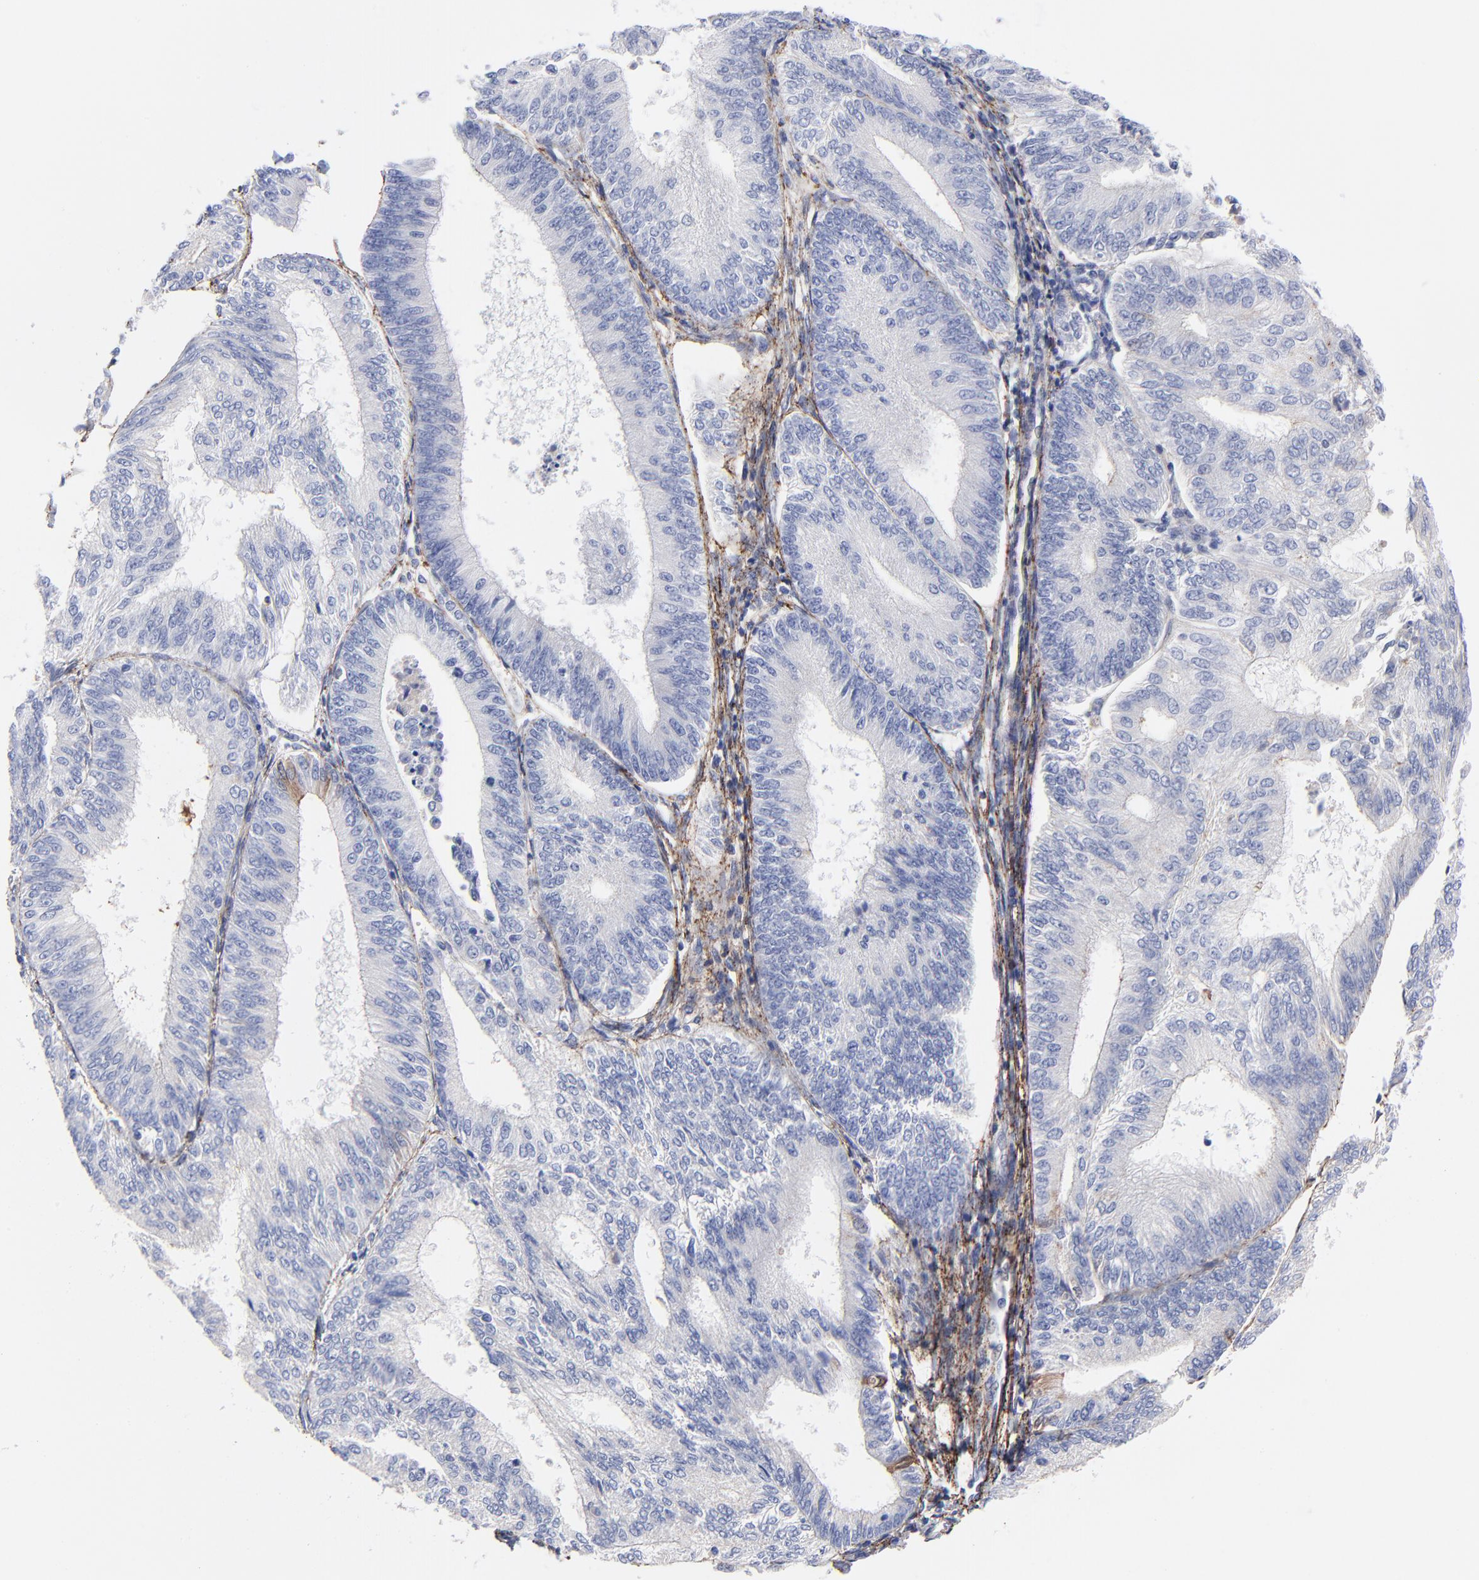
{"staining": {"intensity": "negative", "quantity": "none", "location": "none"}, "tissue": "endometrial cancer", "cell_type": "Tumor cells", "image_type": "cancer", "snomed": [{"axis": "morphology", "description": "Adenocarcinoma, NOS"}, {"axis": "topography", "description": "Endometrium"}], "caption": "High magnification brightfield microscopy of endometrial cancer stained with DAB (brown) and counterstained with hematoxylin (blue): tumor cells show no significant expression. The staining is performed using DAB (3,3'-diaminobenzidine) brown chromogen with nuclei counter-stained in using hematoxylin.", "gene": "FBLN2", "patient": {"sex": "female", "age": 55}}